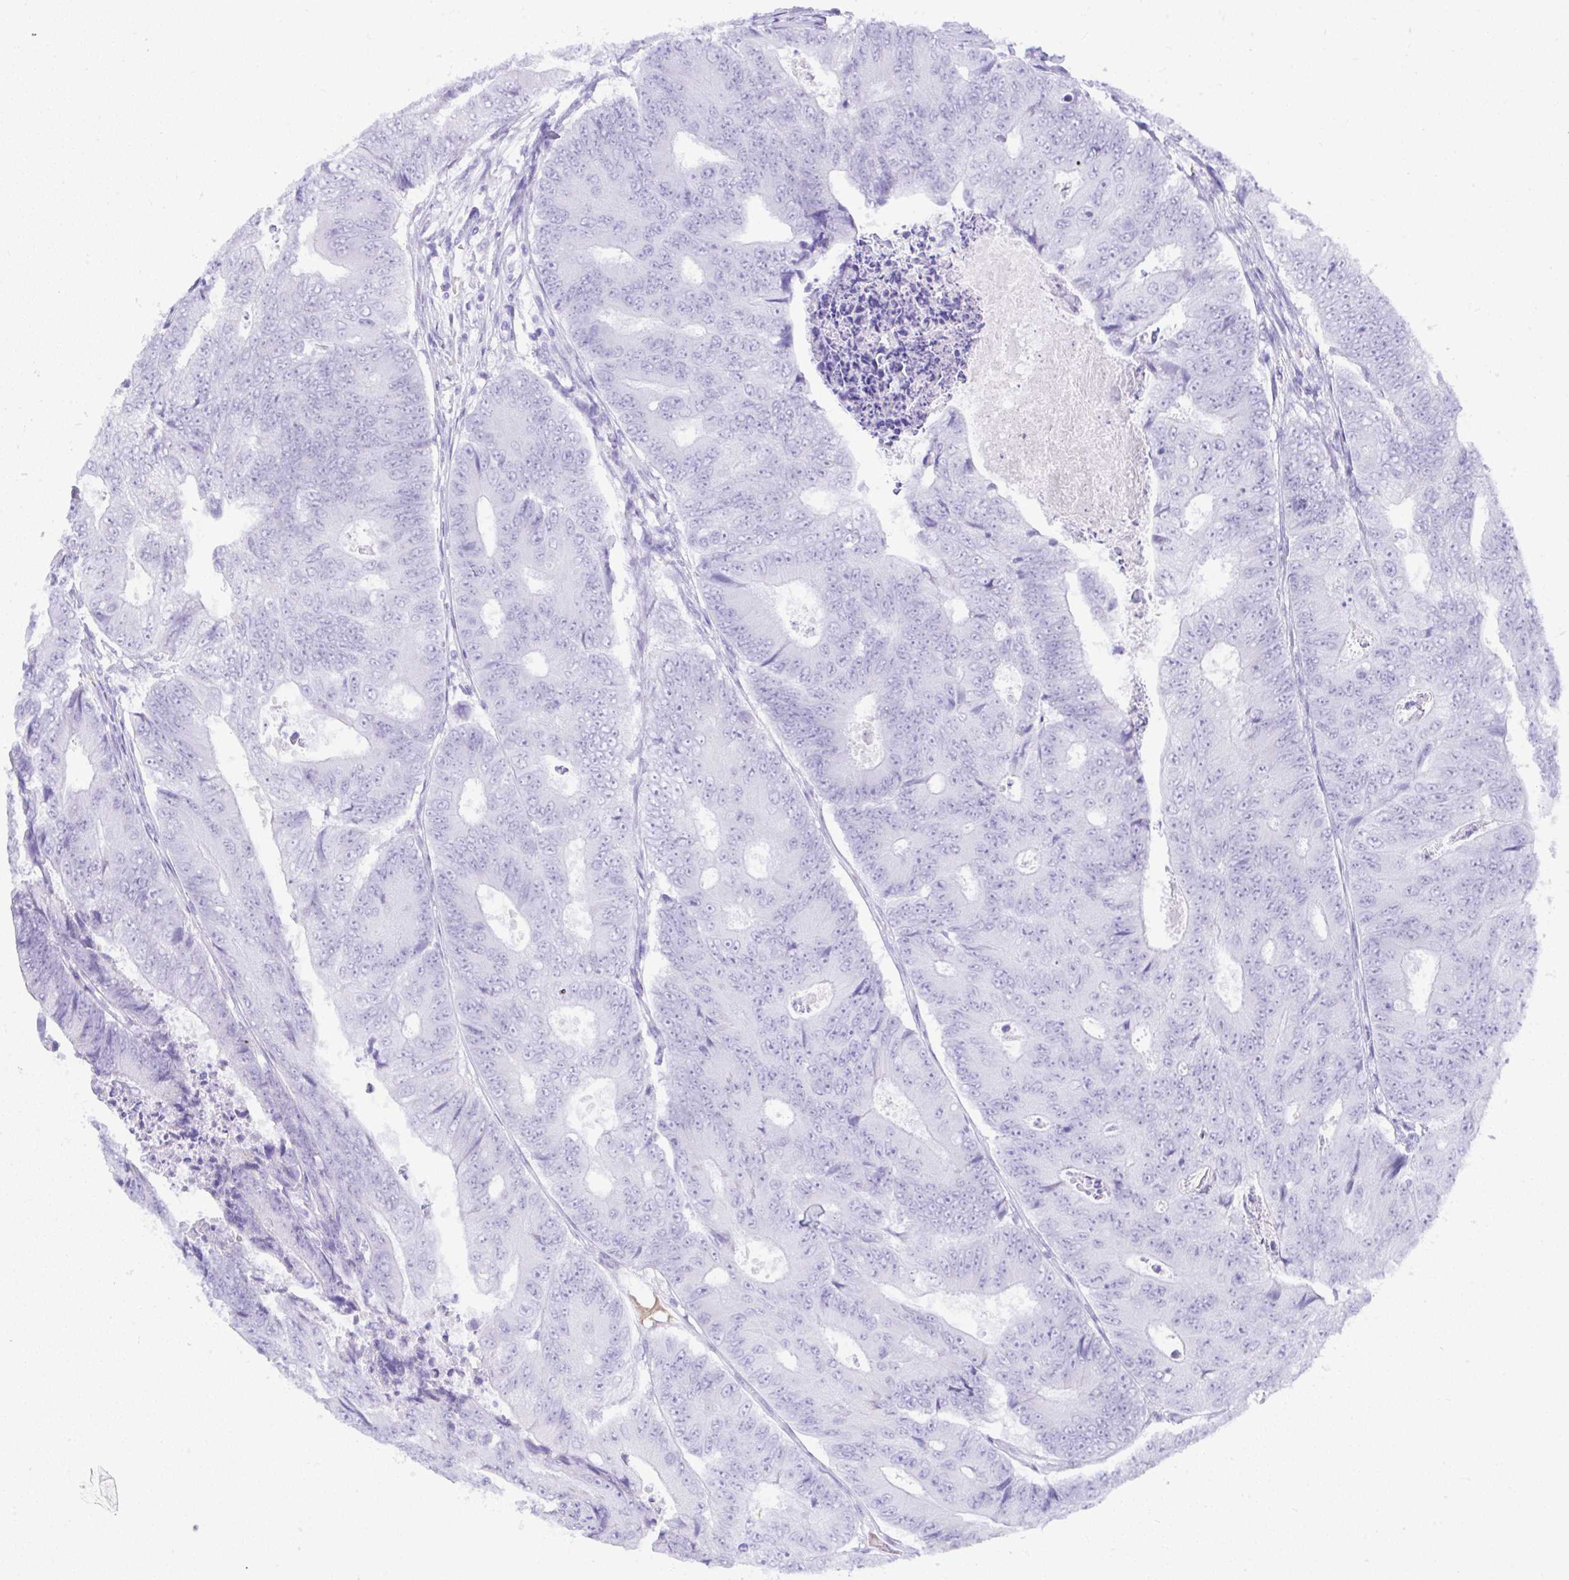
{"staining": {"intensity": "negative", "quantity": "none", "location": "none"}, "tissue": "colorectal cancer", "cell_type": "Tumor cells", "image_type": "cancer", "snomed": [{"axis": "morphology", "description": "Adenocarcinoma, NOS"}, {"axis": "topography", "description": "Colon"}], "caption": "This histopathology image is of colorectal cancer stained with immunohistochemistry (IHC) to label a protein in brown with the nuclei are counter-stained blue. There is no expression in tumor cells. (DAB immunohistochemistry, high magnification).", "gene": "SEL1L2", "patient": {"sex": "female", "age": 48}}